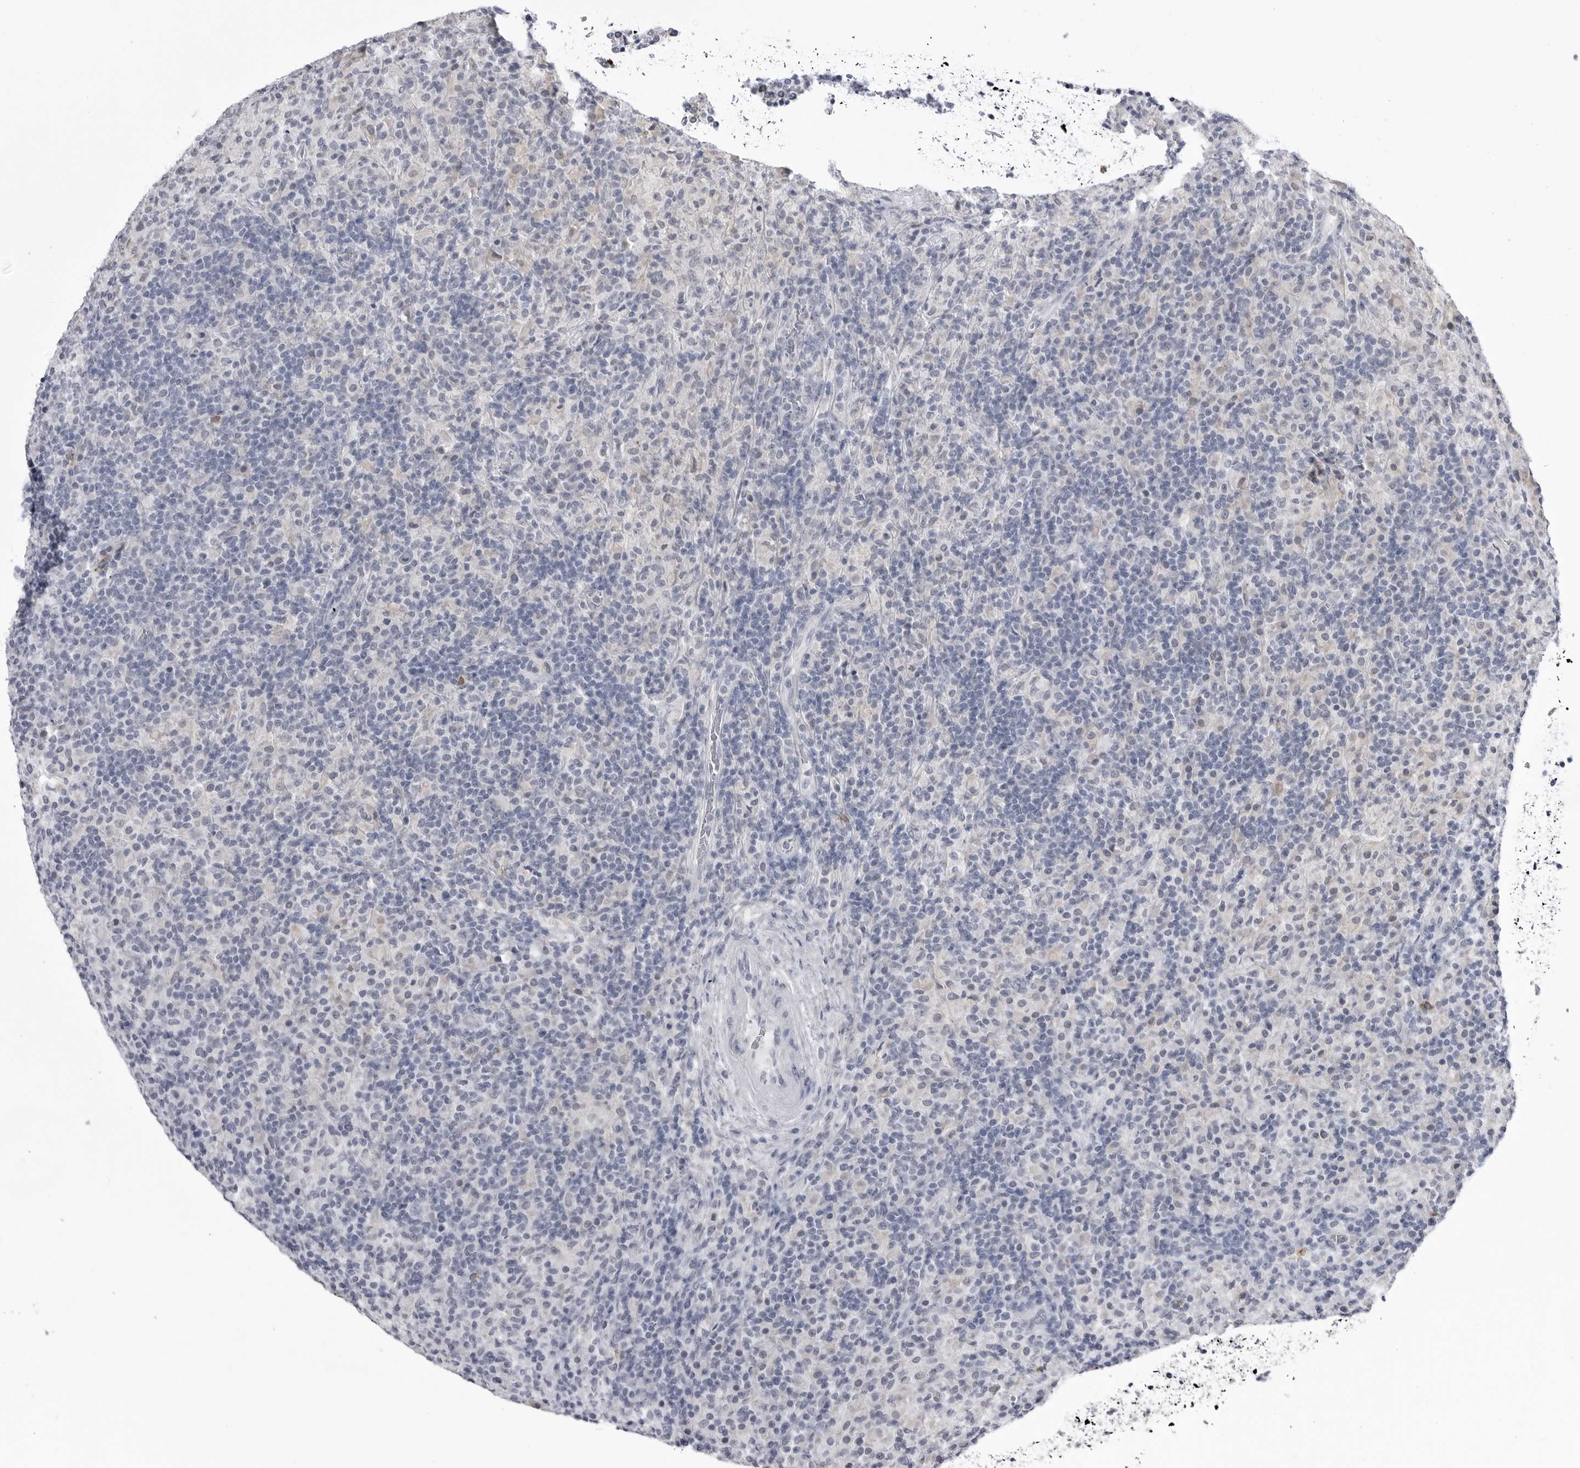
{"staining": {"intensity": "negative", "quantity": "none", "location": "none"}, "tissue": "lymphoma", "cell_type": "Tumor cells", "image_type": "cancer", "snomed": [{"axis": "morphology", "description": "Hodgkin's disease, NOS"}, {"axis": "topography", "description": "Lymph node"}], "caption": "This micrograph is of Hodgkin's disease stained with immunohistochemistry (IHC) to label a protein in brown with the nuclei are counter-stained blue. There is no expression in tumor cells.", "gene": "STAP2", "patient": {"sex": "male", "age": 70}}